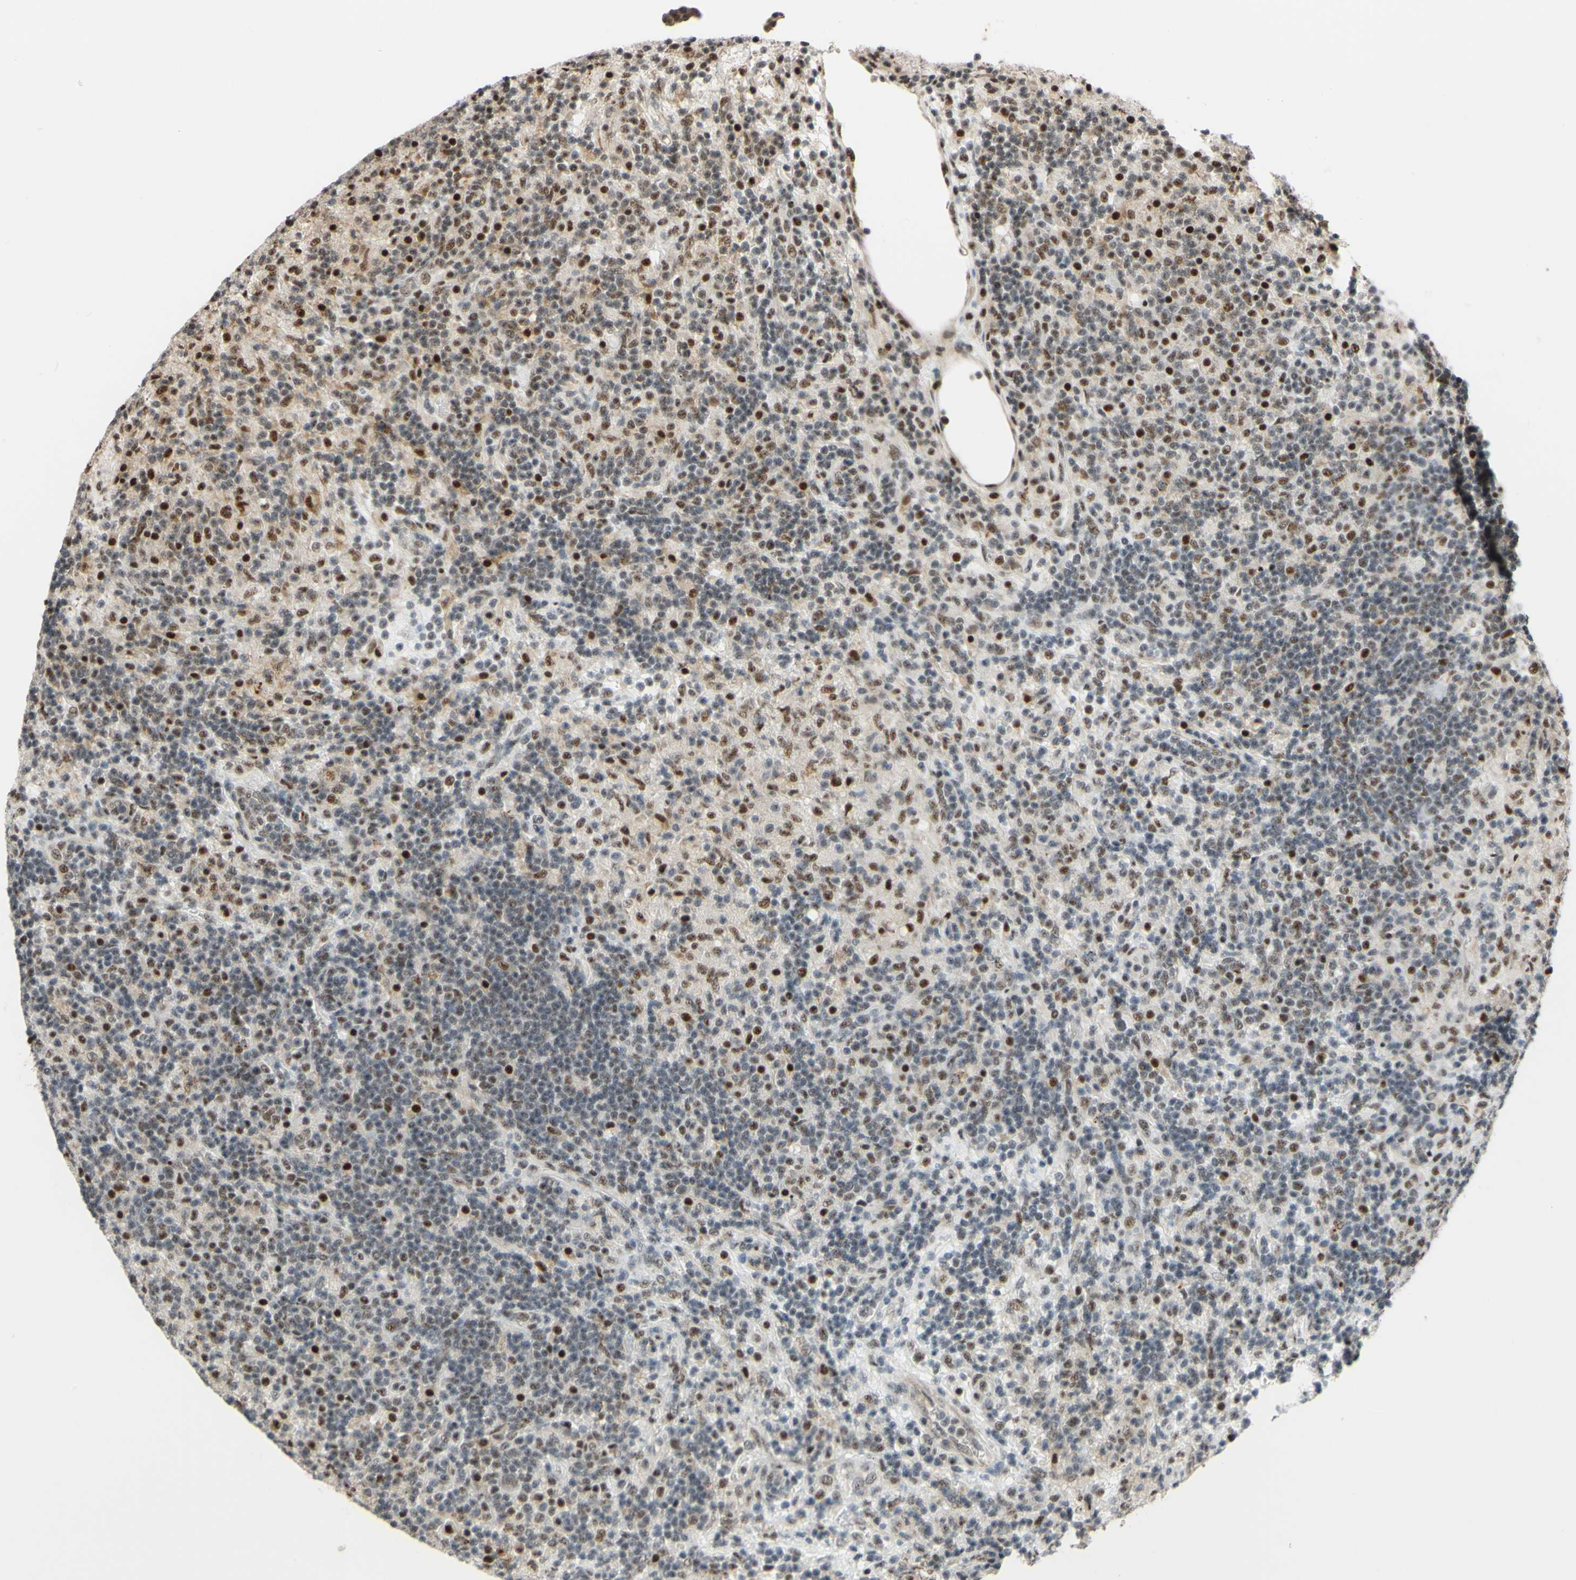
{"staining": {"intensity": "moderate", "quantity": "25%-75%", "location": "nuclear"}, "tissue": "lymphoma", "cell_type": "Tumor cells", "image_type": "cancer", "snomed": [{"axis": "morphology", "description": "Hodgkin's disease, NOS"}, {"axis": "topography", "description": "Lymph node"}], "caption": "Moderate nuclear protein expression is appreciated in approximately 25%-75% of tumor cells in lymphoma. The staining is performed using DAB brown chromogen to label protein expression. The nuclei are counter-stained blue using hematoxylin.", "gene": "SAP18", "patient": {"sex": "male", "age": 70}}